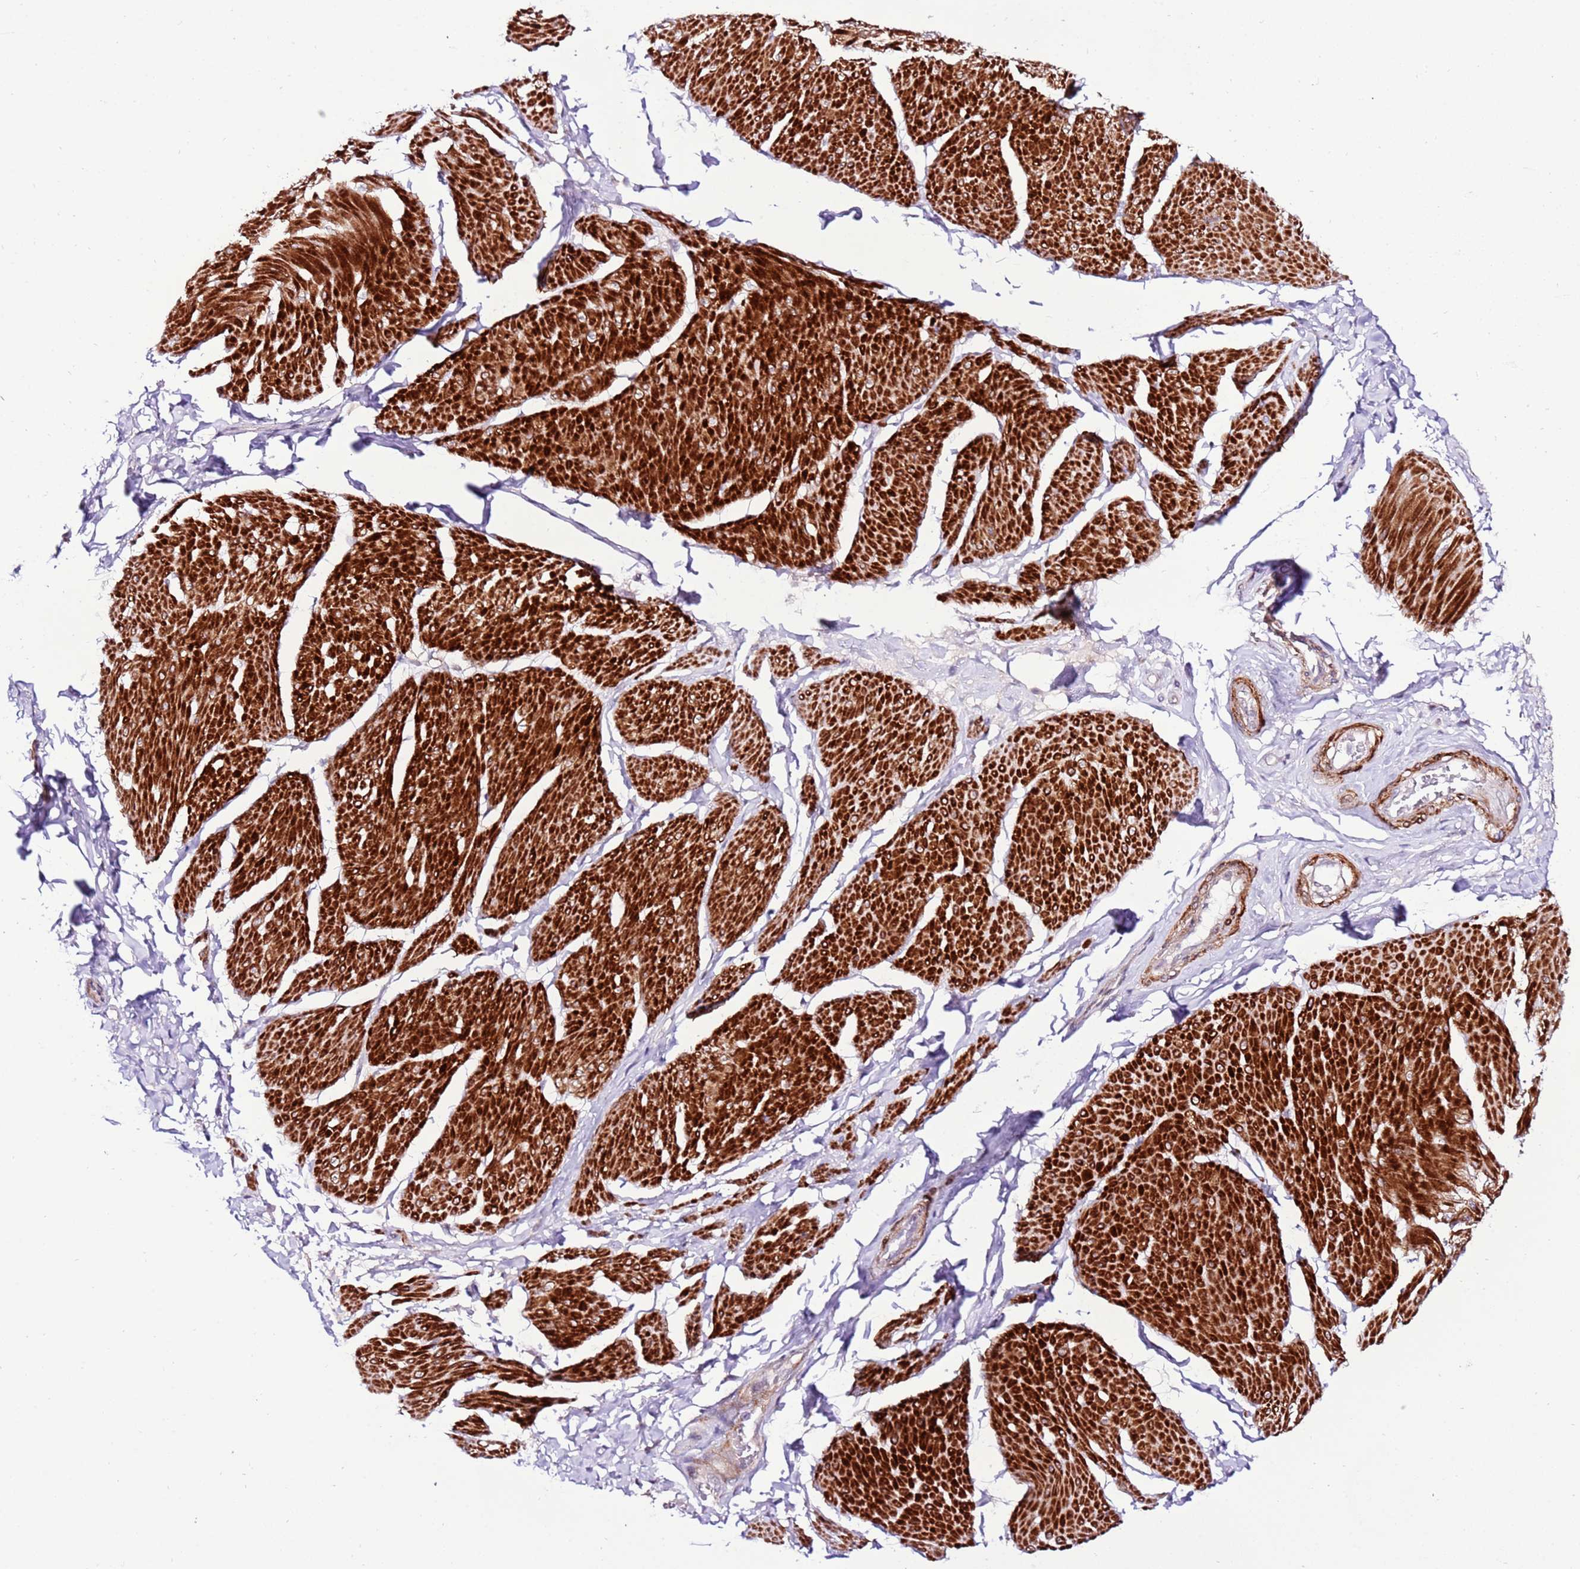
{"staining": {"intensity": "strong", "quantity": ">75%", "location": "cytoplasmic/membranous"}, "tissue": "smooth muscle", "cell_type": "Smooth muscle cells", "image_type": "normal", "snomed": [{"axis": "morphology", "description": "Urothelial carcinoma, High grade"}, {"axis": "topography", "description": "Urinary bladder"}], "caption": "Immunohistochemistry (IHC) (DAB) staining of unremarkable smooth muscle shows strong cytoplasmic/membranous protein expression in about >75% of smooth muscle cells.", "gene": "ART5", "patient": {"sex": "male", "age": 46}}